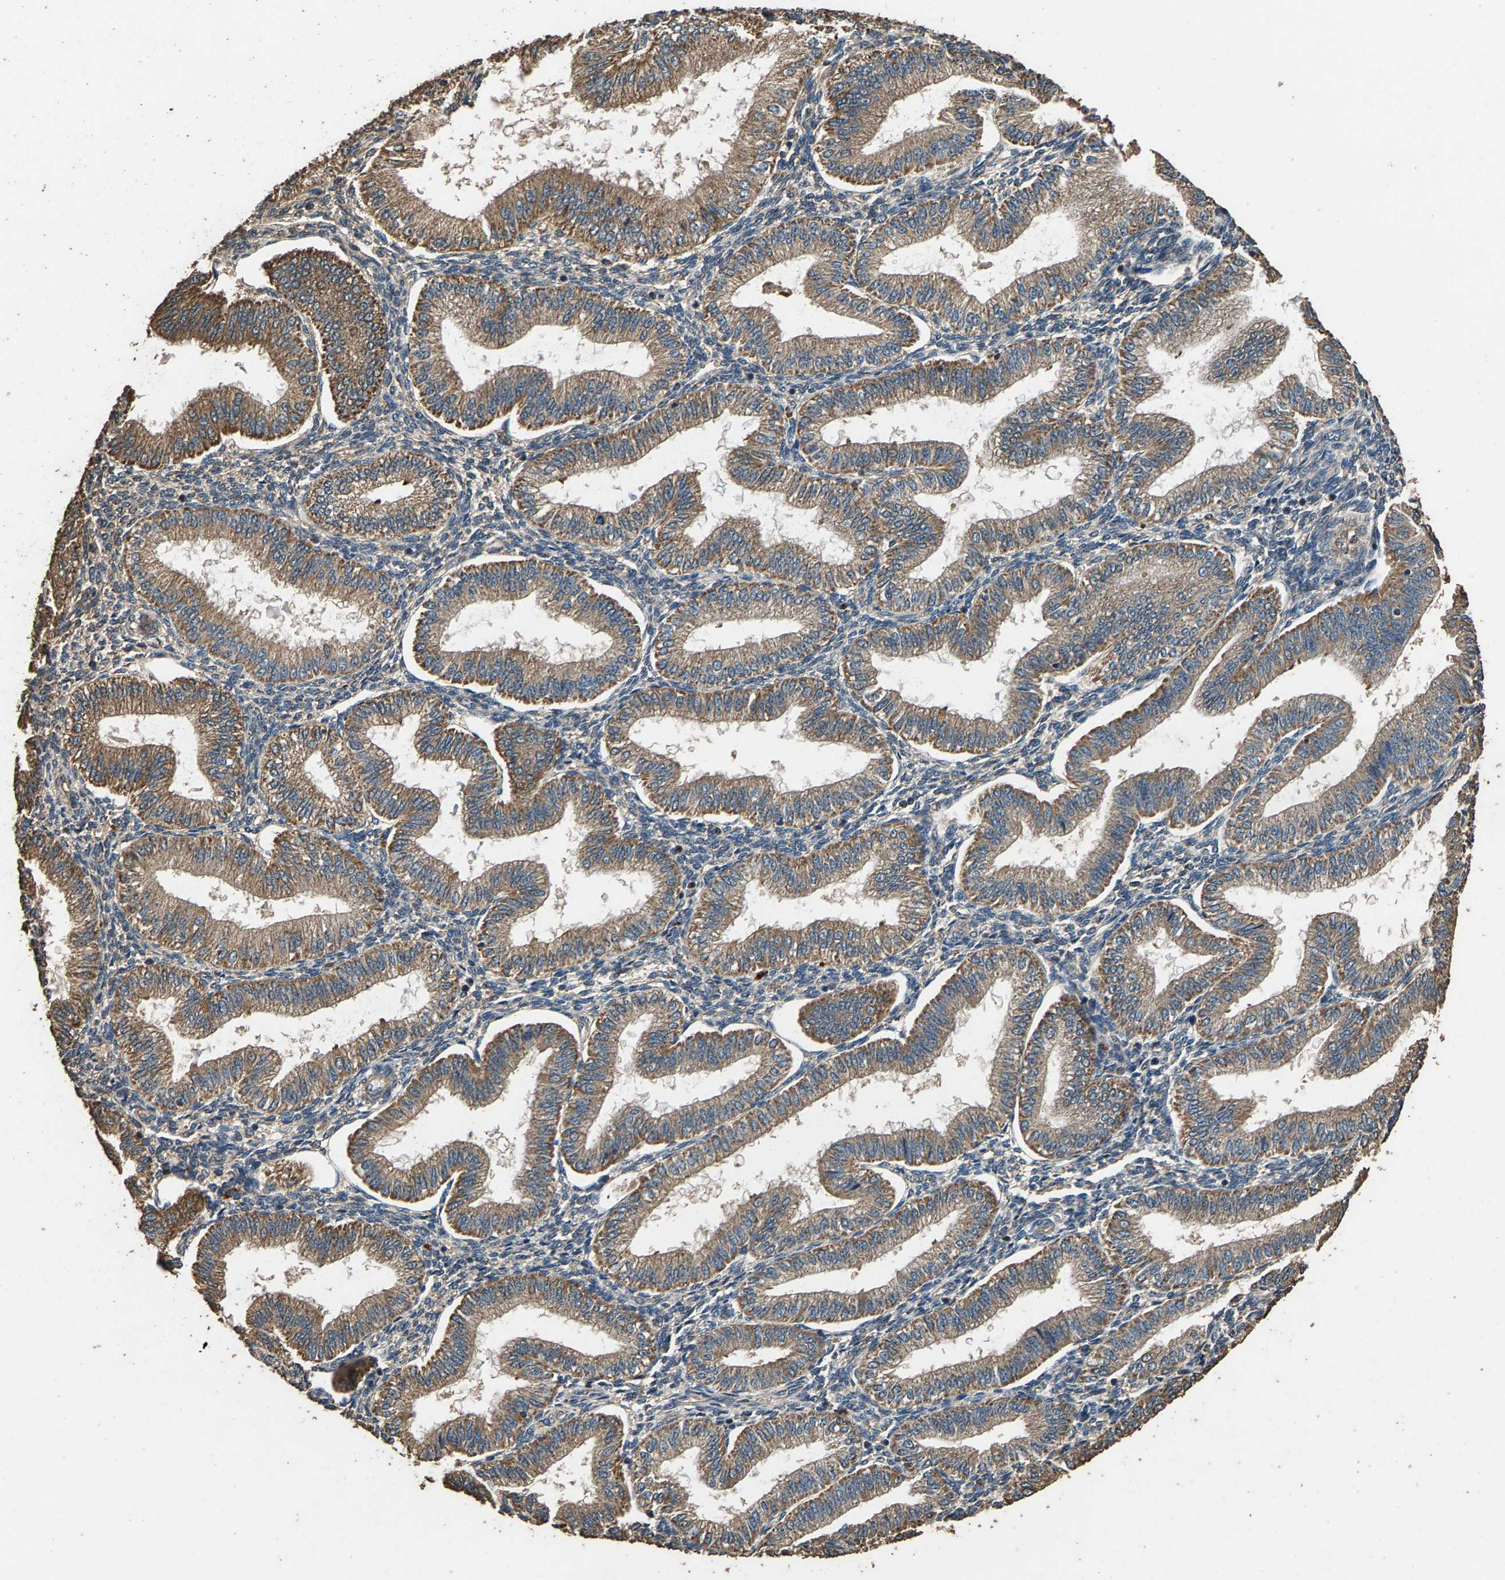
{"staining": {"intensity": "weak", "quantity": "25%-75%", "location": "cytoplasmic/membranous"}, "tissue": "endometrium", "cell_type": "Cells in endometrial stroma", "image_type": "normal", "snomed": [{"axis": "morphology", "description": "Normal tissue, NOS"}, {"axis": "topography", "description": "Endometrium"}], "caption": "Protein staining by immunohistochemistry shows weak cytoplasmic/membranous positivity in about 25%-75% of cells in endometrial stroma in benign endometrium. (Stains: DAB in brown, nuclei in blue, Microscopy: brightfield microscopy at high magnification).", "gene": "MRPL27", "patient": {"sex": "female", "age": 39}}